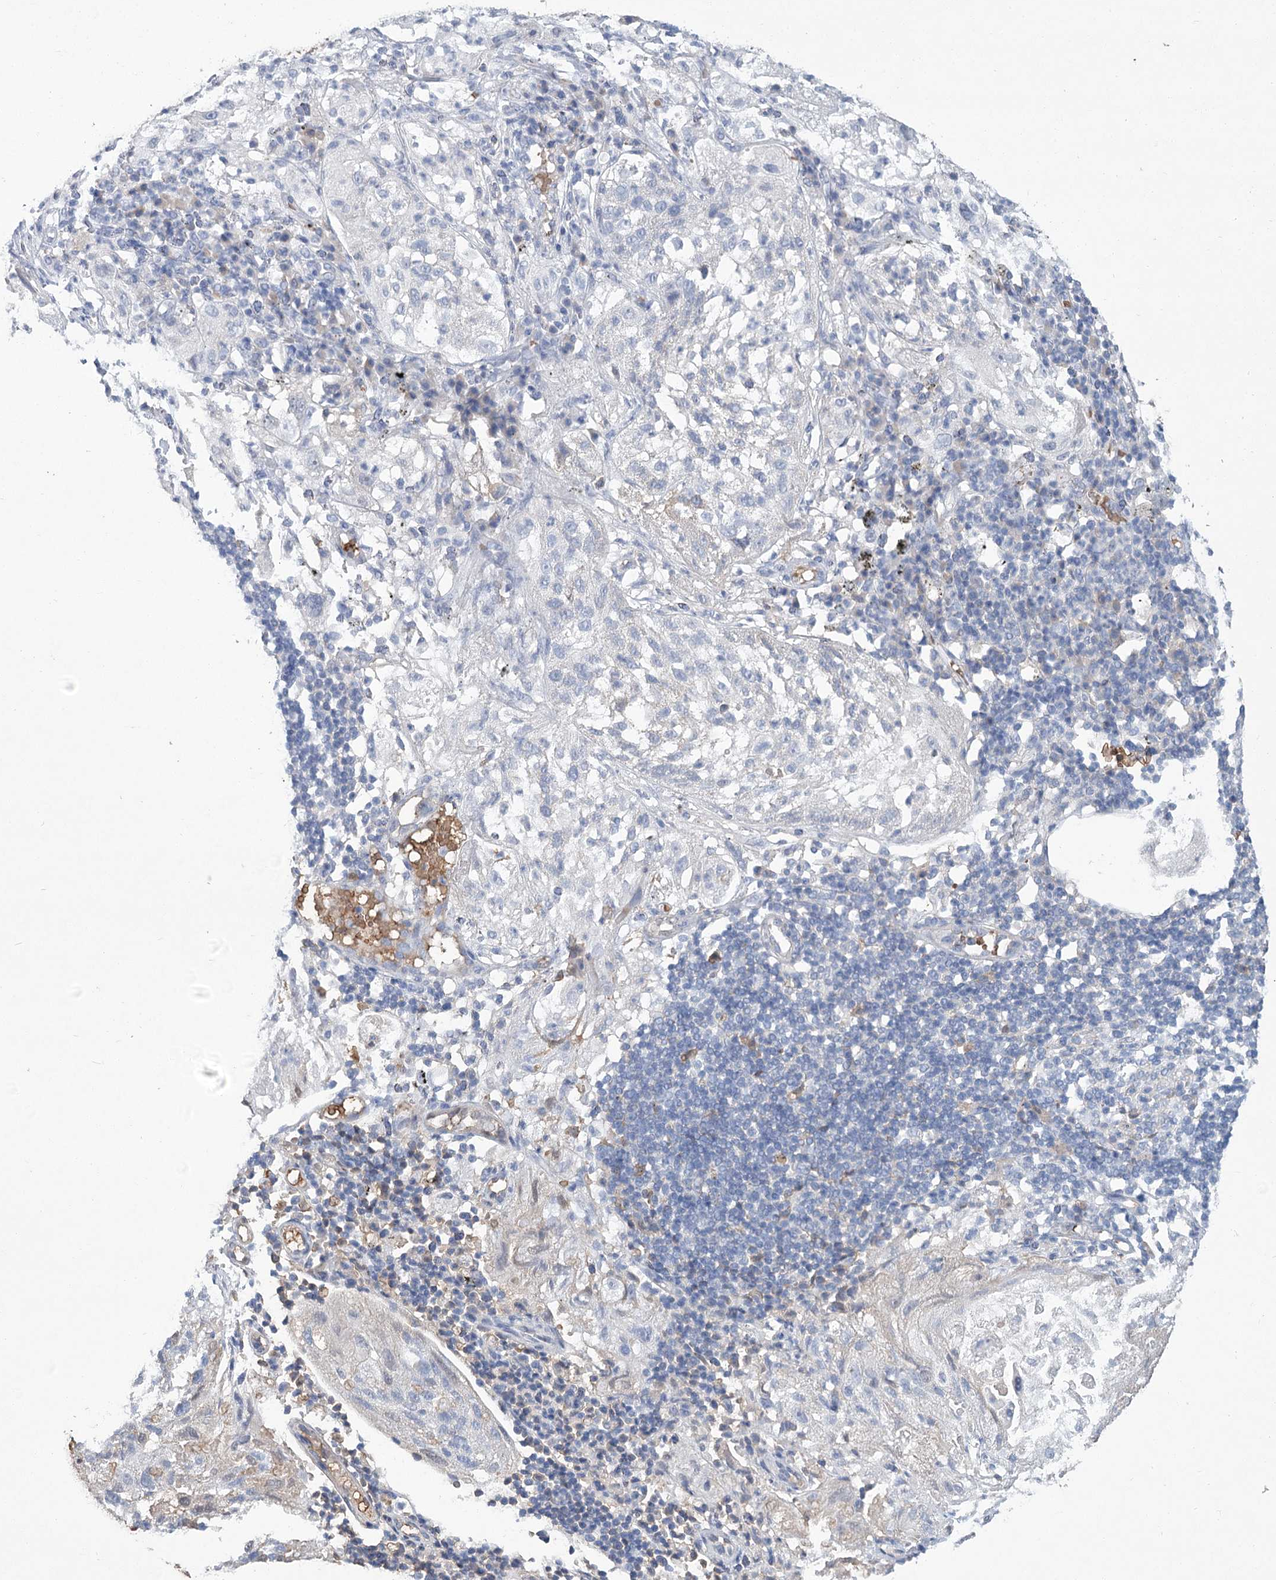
{"staining": {"intensity": "negative", "quantity": "none", "location": "none"}, "tissue": "lung cancer", "cell_type": "Tumor cells", "image_type": "cancer", "snomed": [{"axis": "morphology", "description": "Inflammation, NOS"}, {"axis": "morphology", "description": "Squamous cell carcinoma, NOS"}, {"axis": "topography", "description": "Lymph node"}, {"axis": "topography", "description": "Soft tissue"}, {"axis": "topography", "description": "Lung"}], "caption": "Immunohistochemical staining of human lung cancer (squamous cell carcinoma) shows no significant staining in tumor cells.", "gene": "HBA1", "patient": {"sex": "male", "age": 66}}